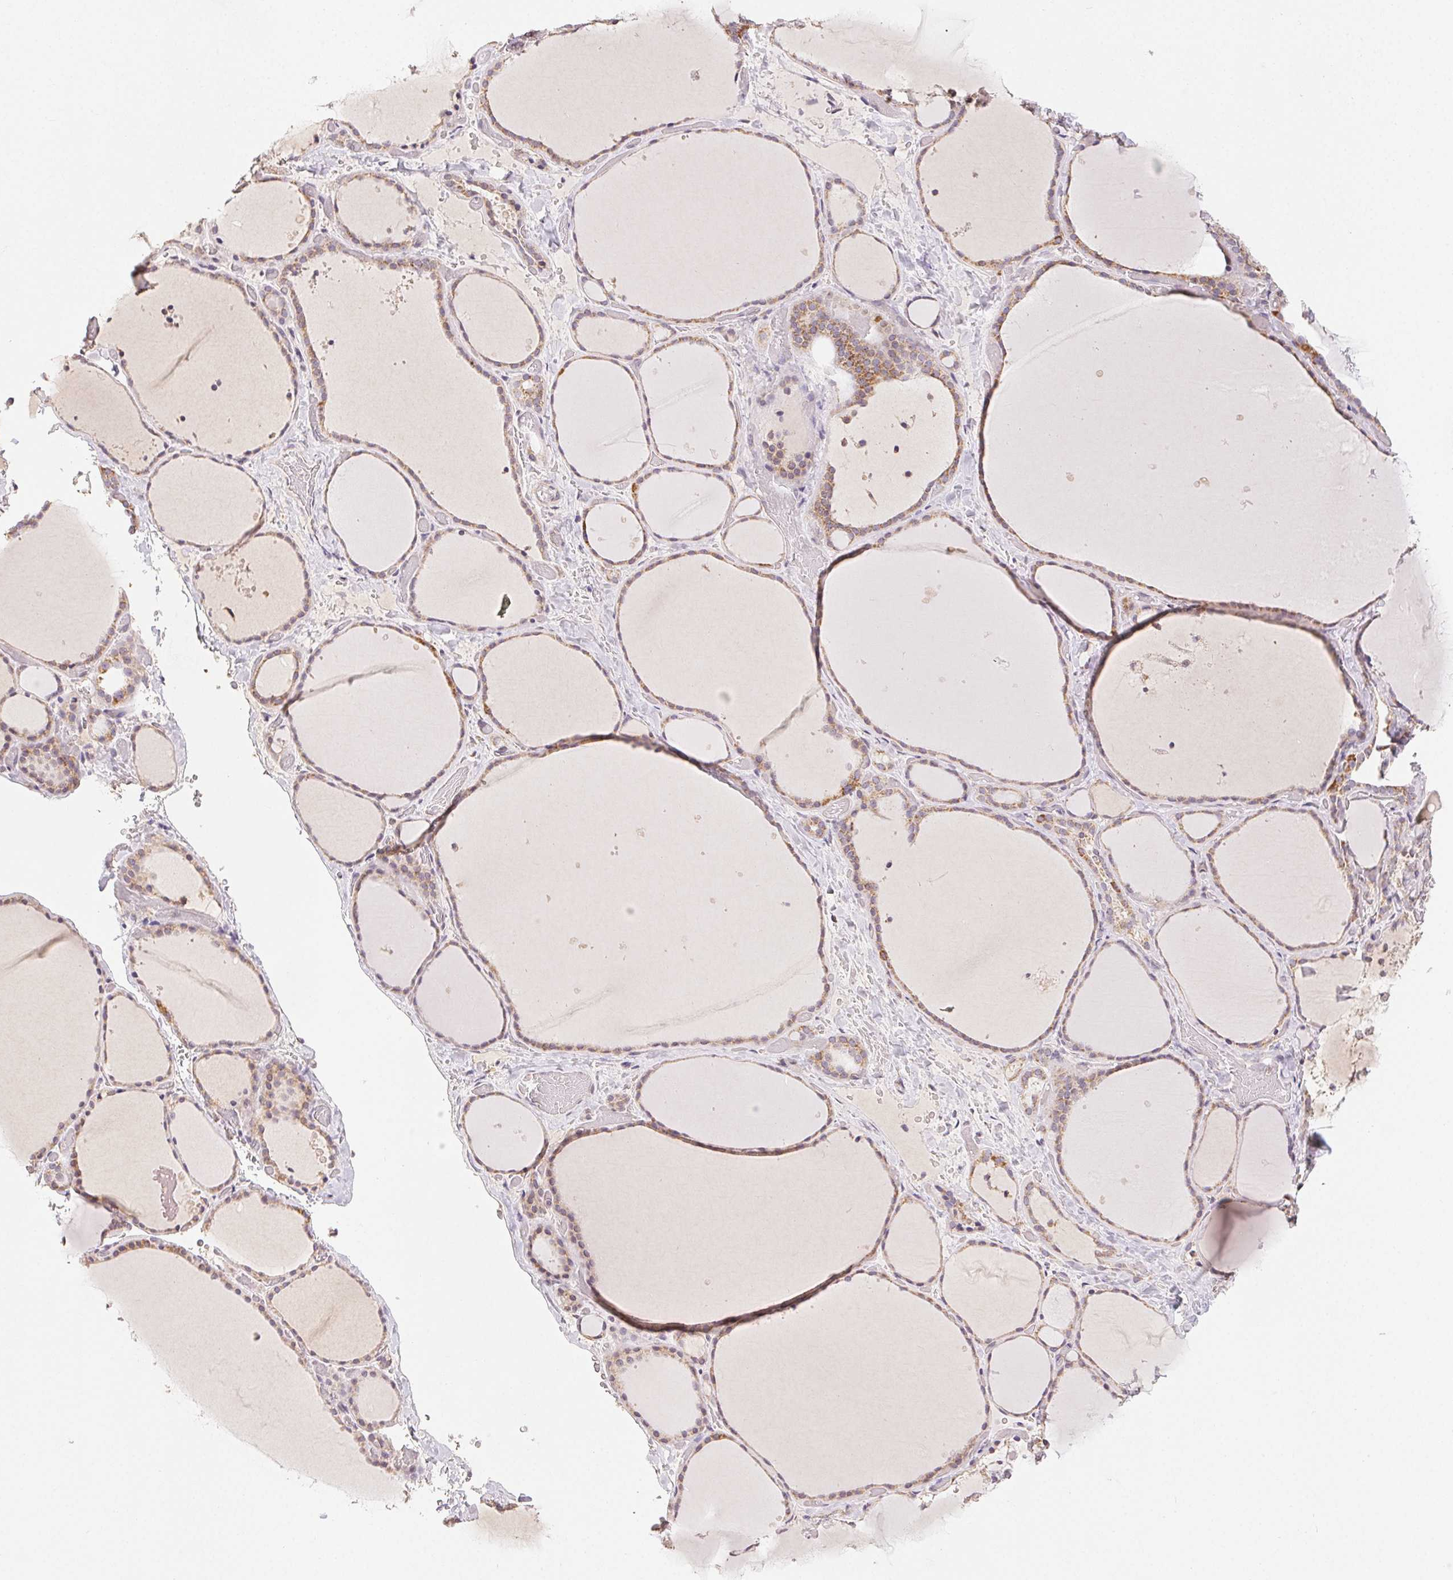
{"staining": {"intensity": "weak", "quantity": ">75%", "location": "cytoplasmic/membranous"}, "tissue": "thyroid gland", "cell_type": "Glandular cells", "image_type": "normal", "snomed": [{"axis": "morphology", "description": "Normal tissue, NOS"}, {"axis": "topography", "description": "Thyroid gland"}], "caption": "An image of thyroid gland stained for a protein shows weak cytoplasmic/membranous brown staining in glandular cells.", "gene": "CLASP1", "patient": {"sex": "female", "age": 36}}